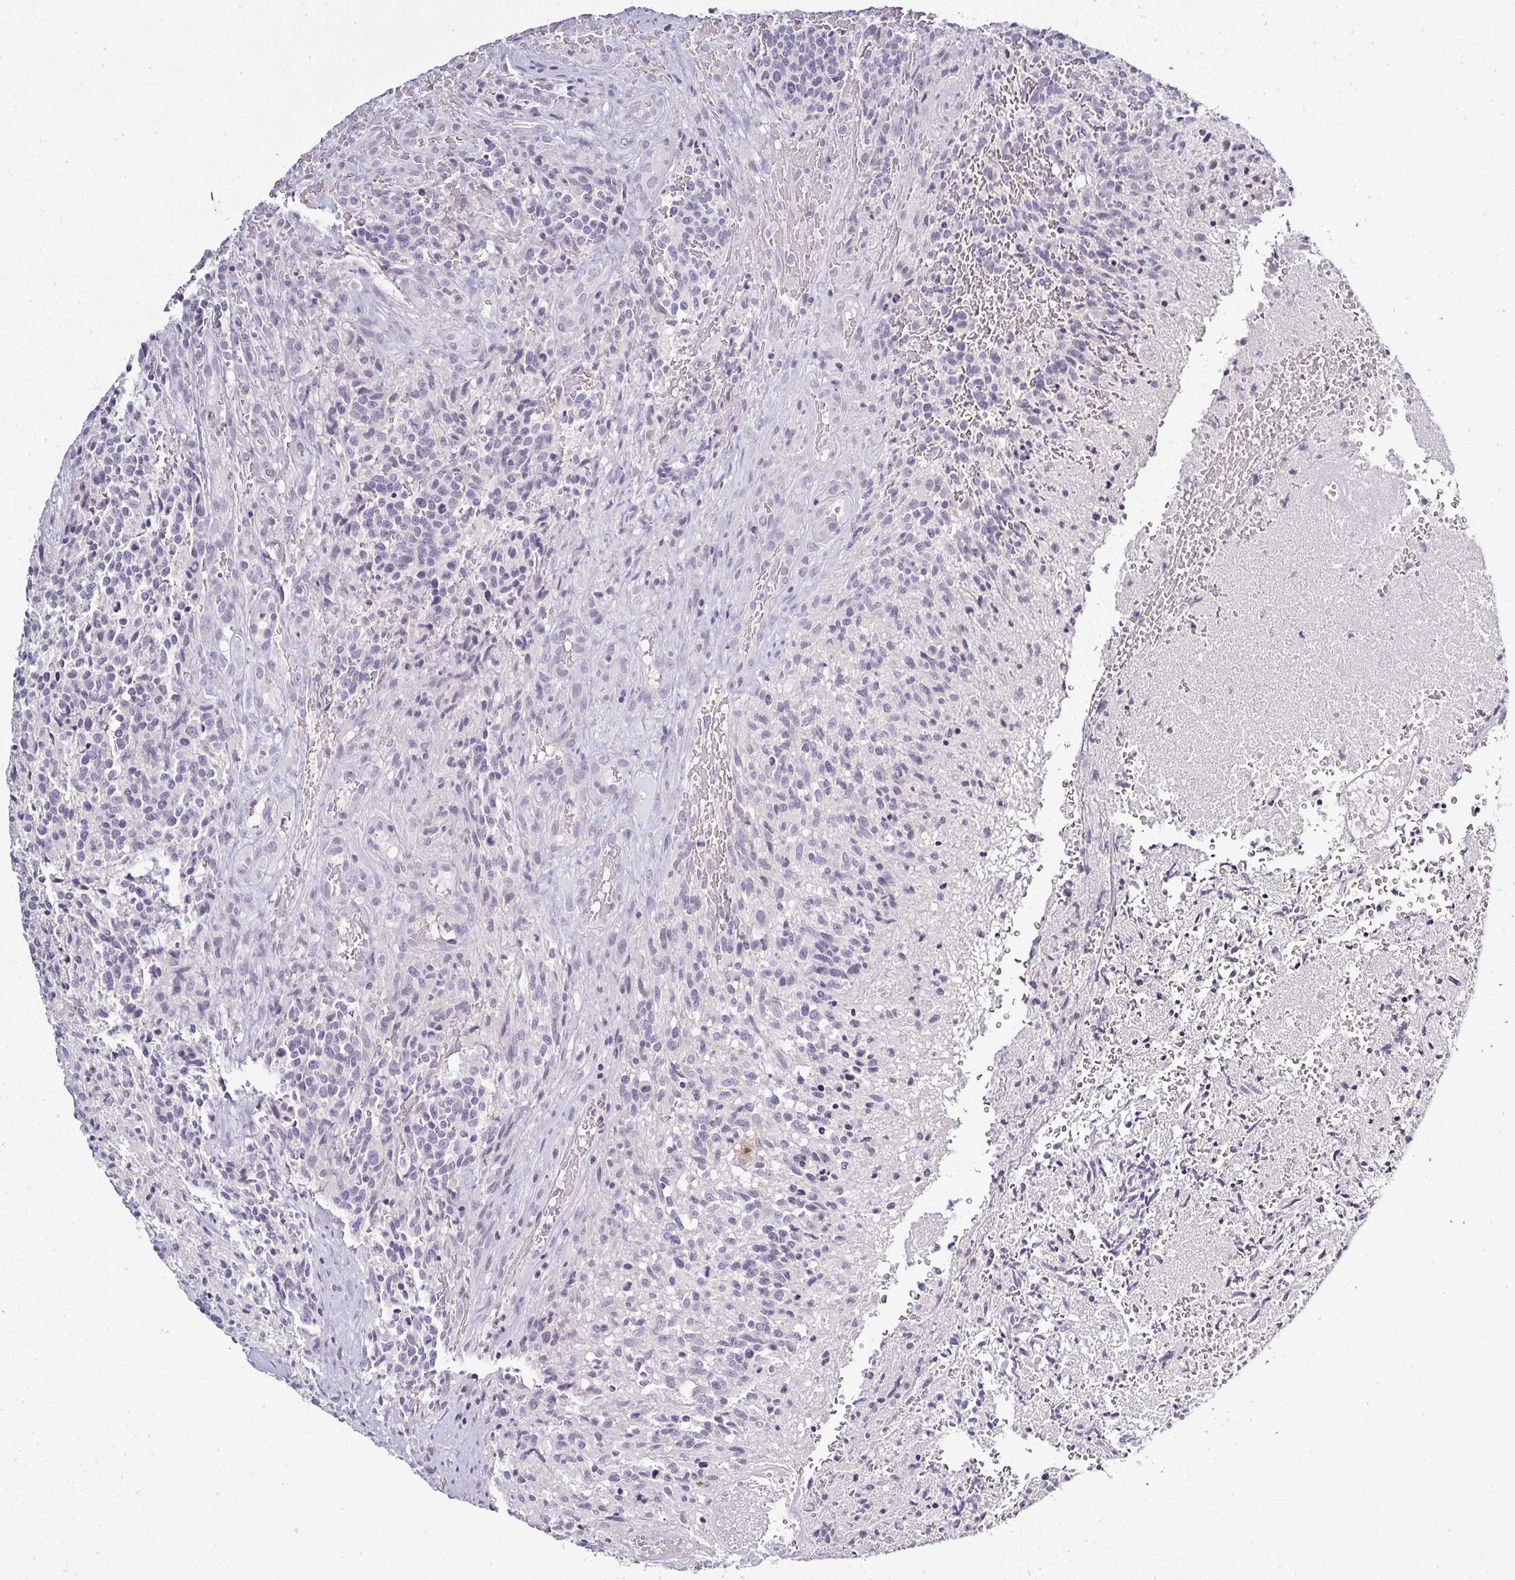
{"staining": {"intensity": "negative", "quantity": "none", "location": "none"}, "tissue": "glioma", "cell_type": "Tumor cells", "image_type": "cancer", "snomed": [{"axis": "morphology", "description": "Glioma, malignant, High grade"}, {"axis": "topography", "description": "Brain"}], "caption": "This is an immunohistochemistry (IHC) histopathology image of human glioma. There is no staining in tumor cells.", "gene": "SERPINB3", "patient": {"sex": "male", "age": 36}}